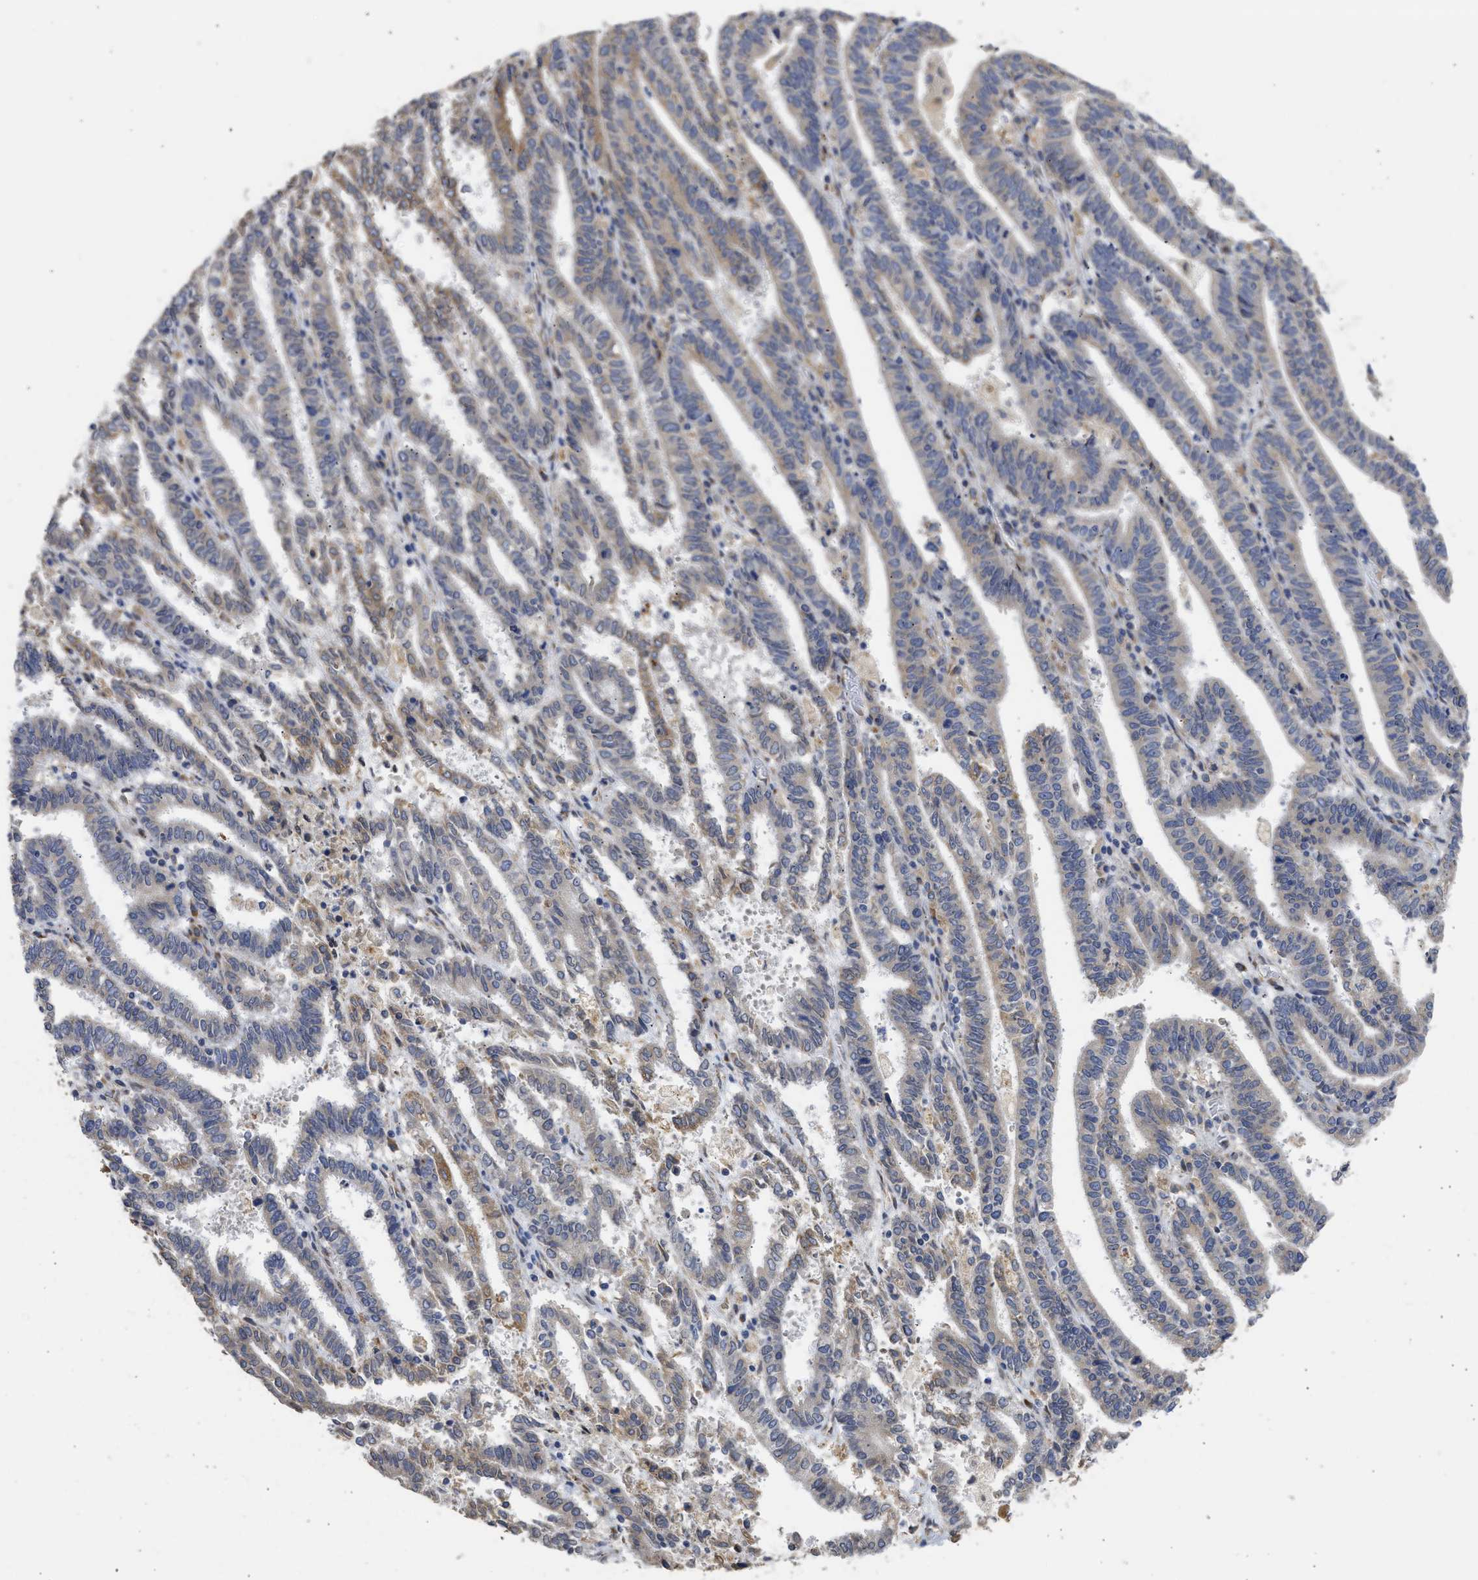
{"staining": {"intensity": "weak", "quantity": ">75%", "location": "cytoplasmic/membranous"}, "tissue": "endometrial cancer", "cell_type": "Tumor cells", "image_type": "cancer", "snomed": [{"axis": "morphology", "description": "Adenocarcinoma, NOS"}, {"axis": "topography", "description": "Uterus"}], "caption": "Weak cytoplasmic/membranous protein positivity is seen in approximately >75% of tumor cells in endometrial cancer.", "gene": "TMED1", "patient": {"sex": "female", "age": 83}}